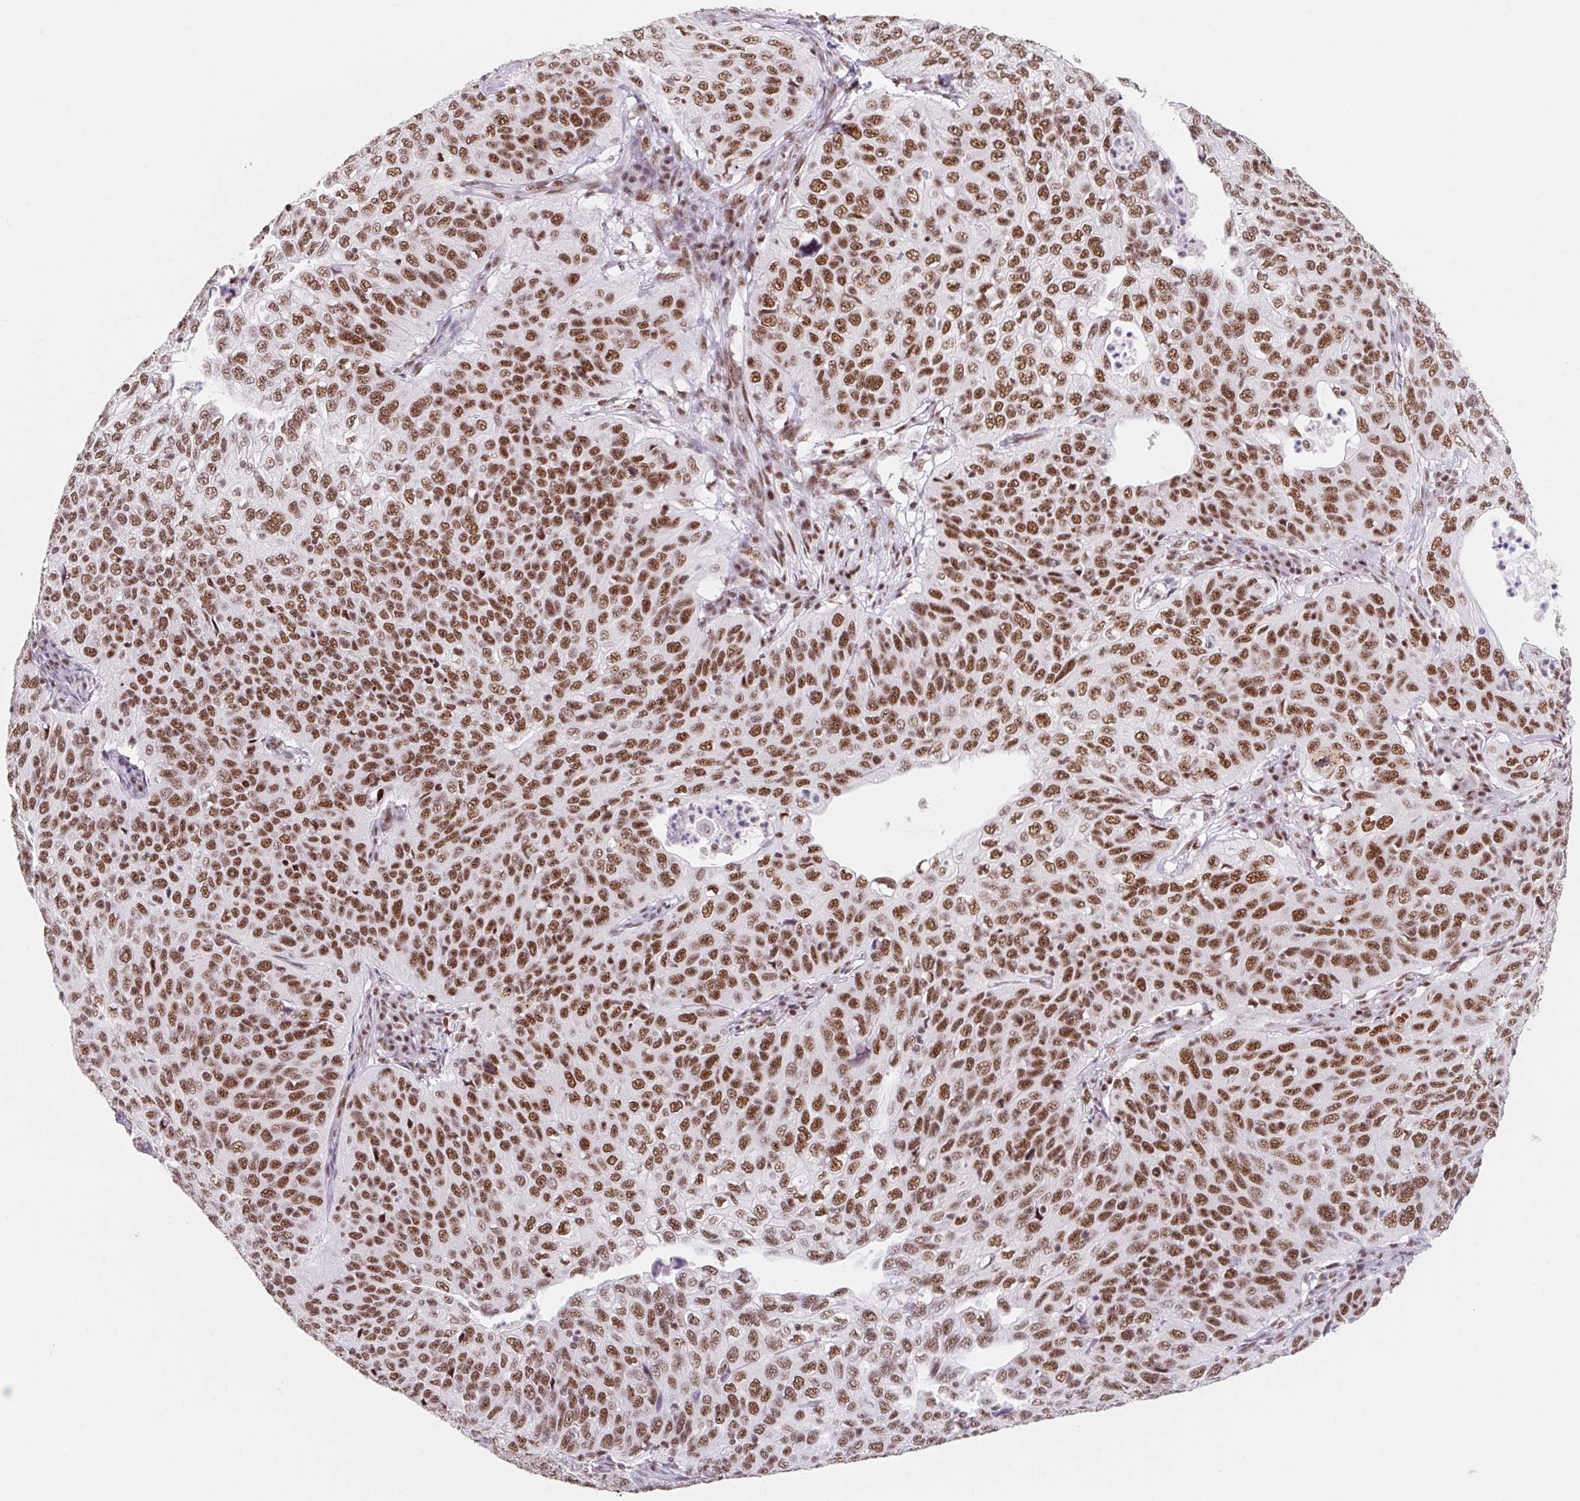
{"staining": {"intensity": "strong", "quantity": ">75%", "location": "nuclear"}, "tissue": "cervical cancer", "cell_type": "Tumor cells", "image_type": "cancer", "snomed": [{"axis": "morphology", "description": "Squamous cell carcinoma, NOS"}, {"axis": "topography", "description": "Cervix"}], "caption": "Immunohistochemical staining of cervical squamous cell carcinoma displays high levels of strong nuclear expression in approximately >75% of tumor cells. Nuclei are stained in blue.", "gene": "SRSF10", "patient": {"sex": "female", "age": 36}}